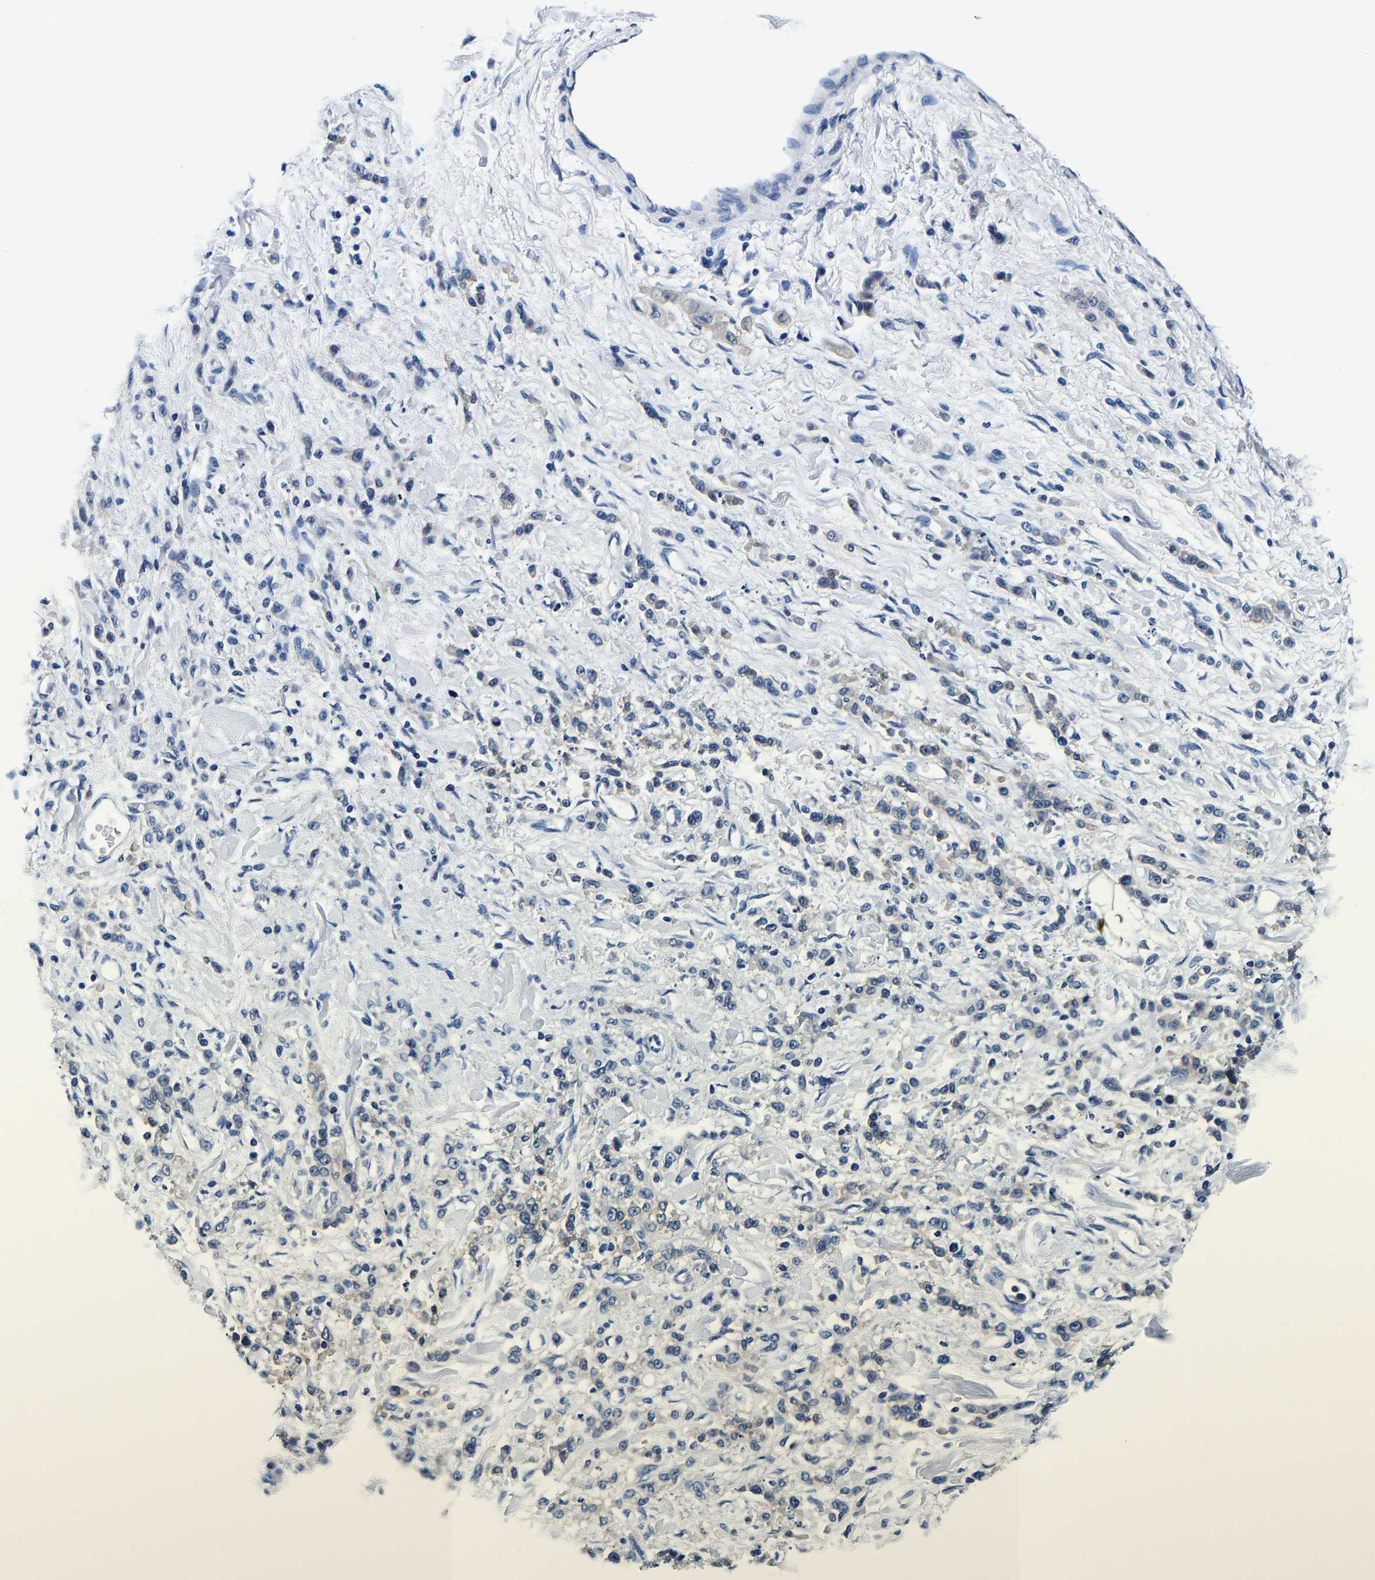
{"staining": {"intensity": "negative", "quantity": "none", "location": "none"}, "tissue": "stomach cancer", "cell_type": "Tumor cells", "image_type": "cancer", "snomed": [{"axis": "morphology", "description": "Normal tissue, NOS"}, {"axis": "morphology", "description": "Adenocarcinoma, NOS"}, {"axis": "topography", "description": "Stomach"}], "caption": "Immunohistochemical staining of human stomach cancer (adenocarcinoma) exhibits no significant expression in tumor cells.", "gene": "ACO1", "patient": {"sex": "male", "age": 82}}